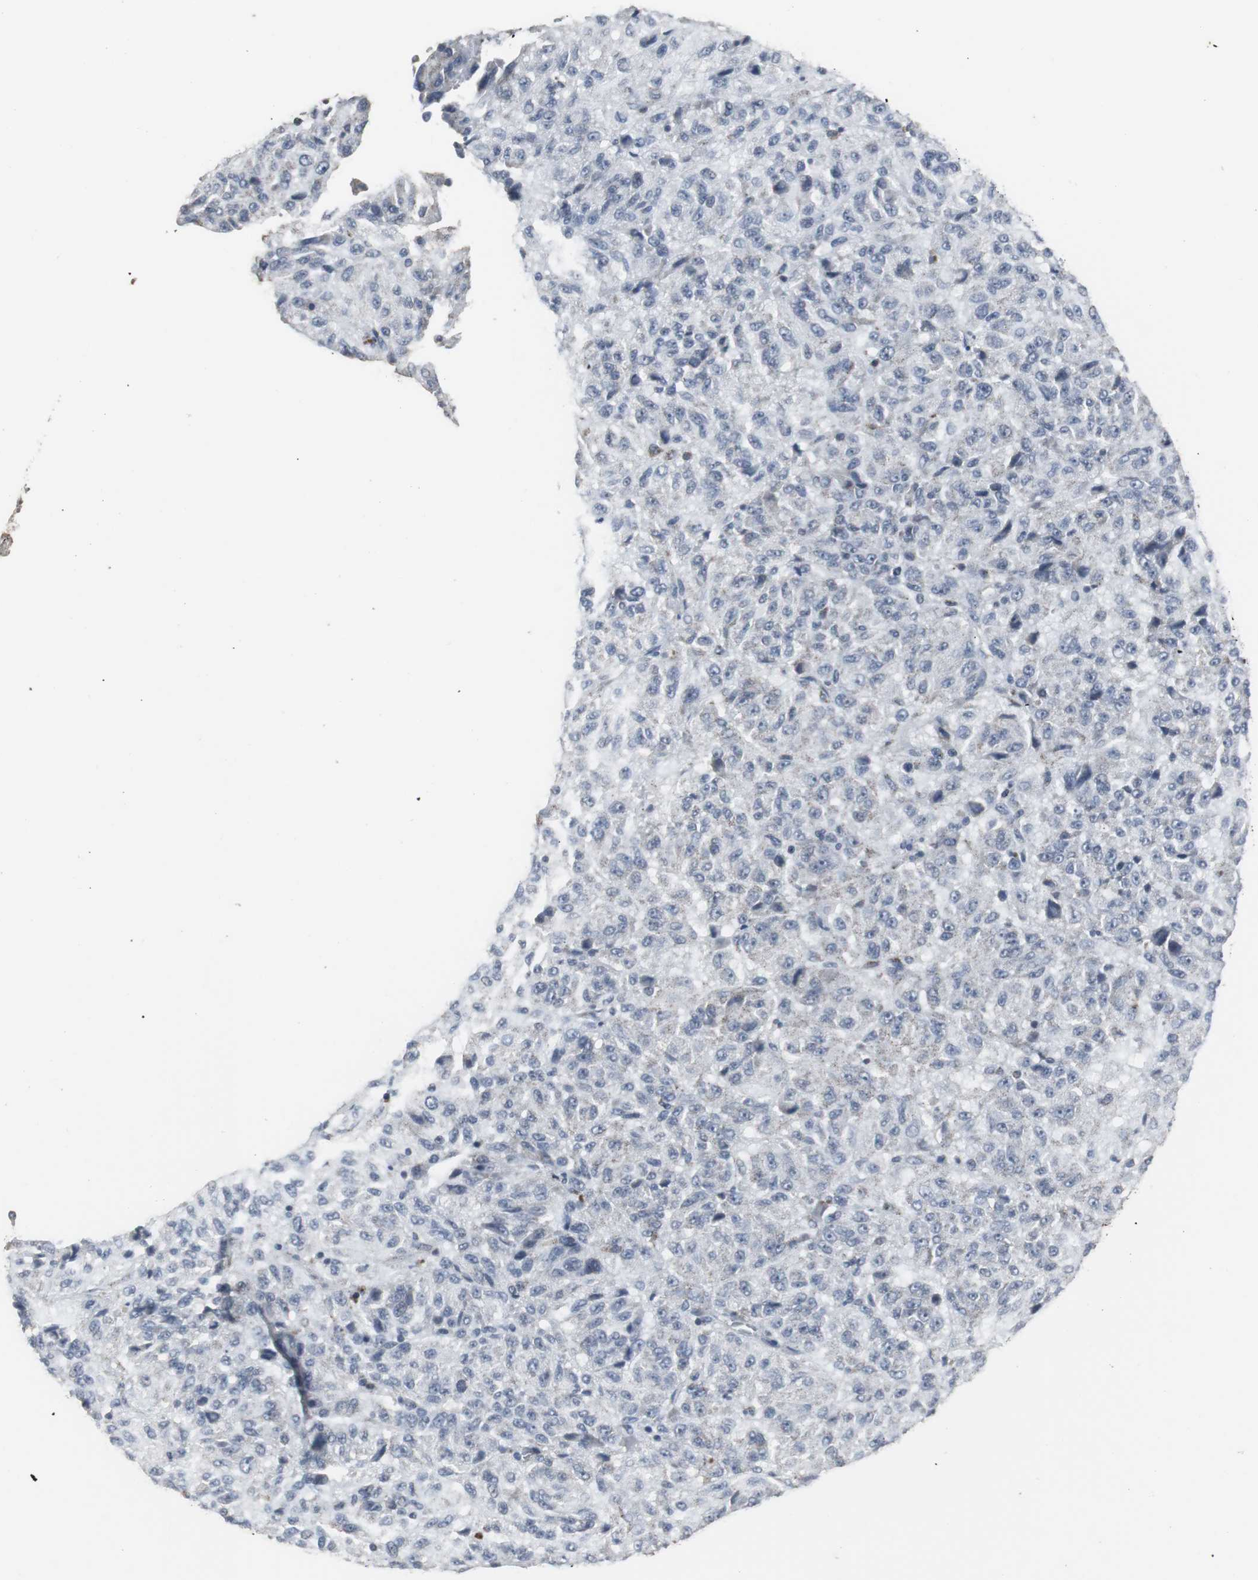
{"staining": {"intensity": "negative", "quantity": "none", "location": "none"}, "tissue": "melanoma", "cell_type": "Tumor cells", "image_type": "cancer", "snomed": [{"axis": "morphology", "description": "Malignant melanoma, Metastatic site"}, {"axis": "topography", "description": "Lung"}], "caption": "The micrograph demonstrates no significant expression in tumor cells of melanoma.", "gene": "ACAA1", "patient": {"sex": "male", "age": 64}}